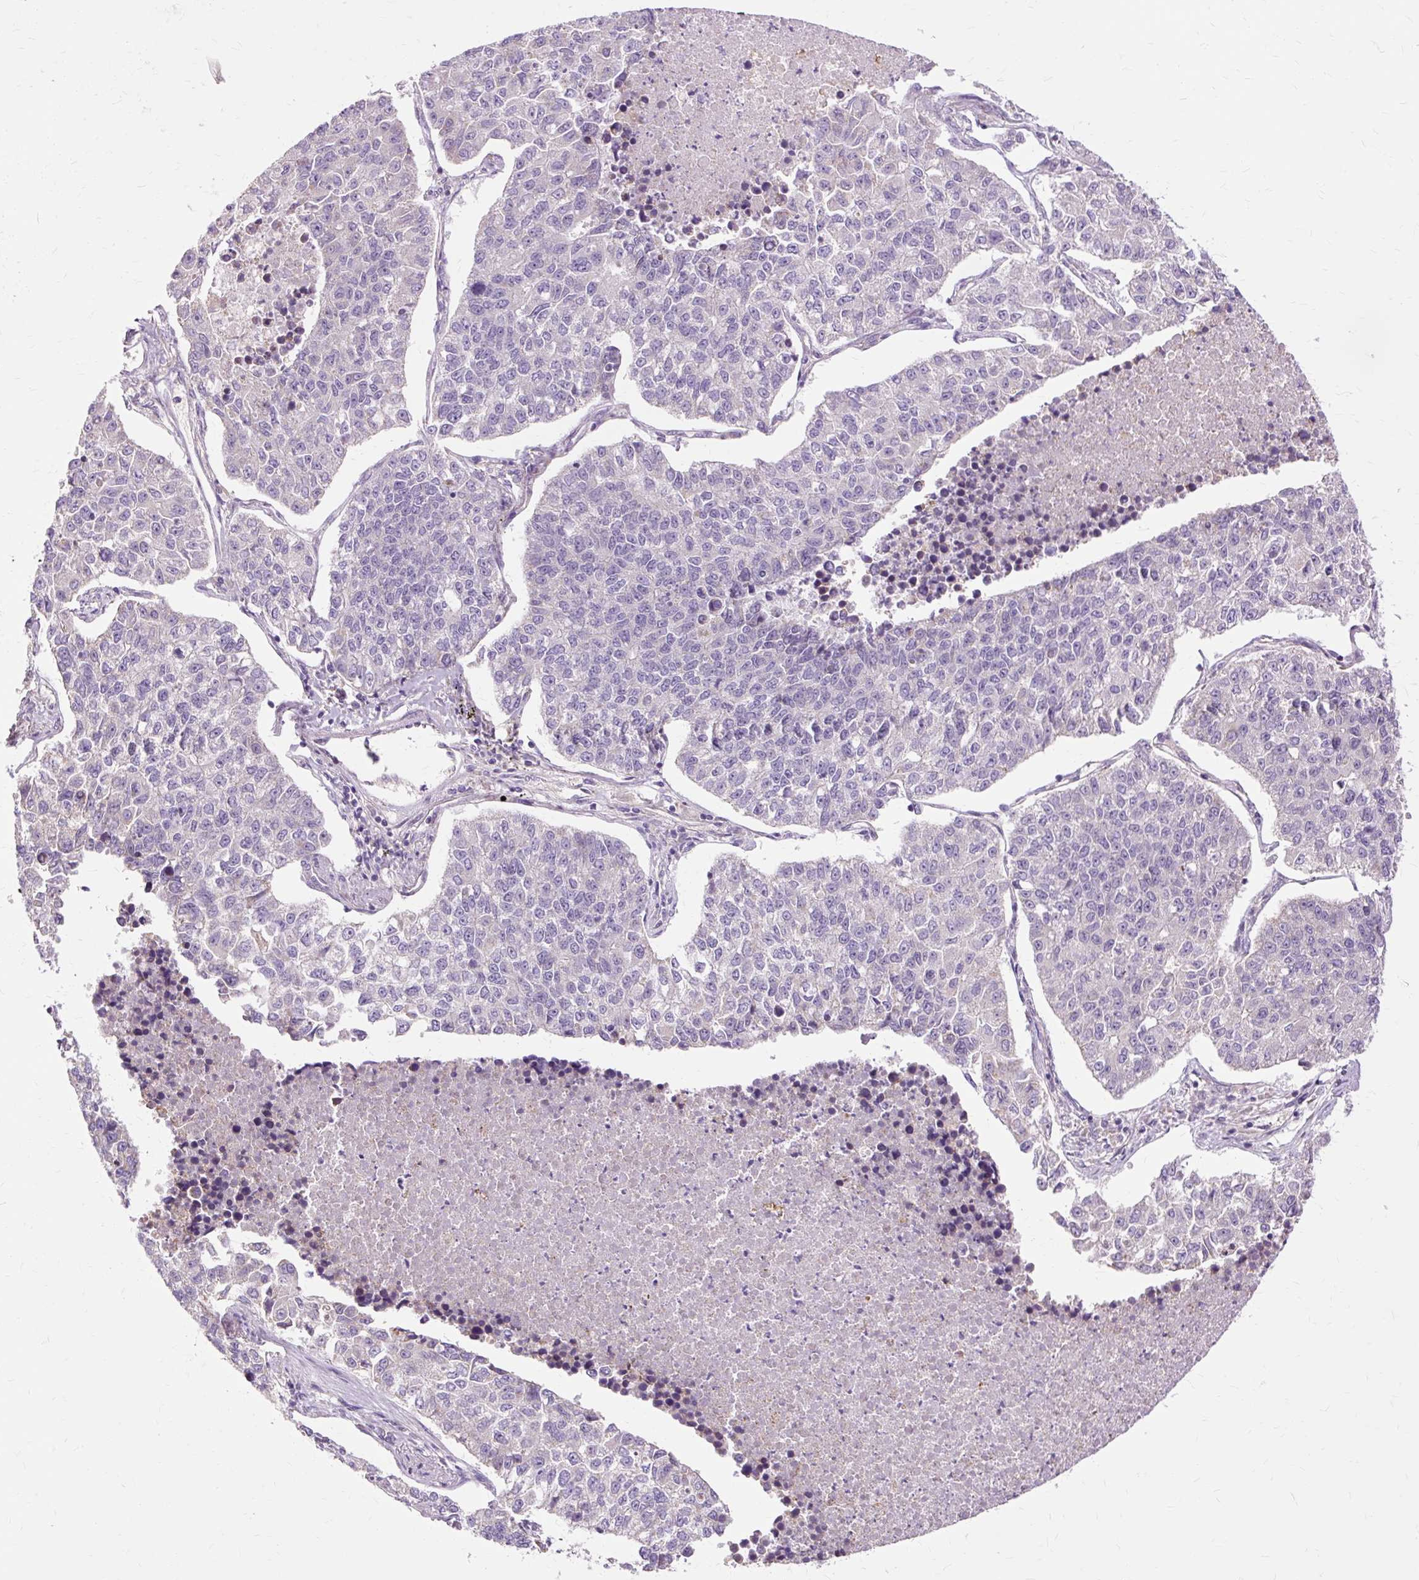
{"staining": {"intensity": "negative", "quantity": "none", "location": "none"}, "tissue": "lung cancer", "cell_type": "Tumor cells", "image_type": "cancer", "snomed": [{"axis": "morphology", "description": "Adenocarcinoma, NOS"}, {"axis": "topography", "description": "Lung"}], "caption": "Lung cancer (adenocarcinoma) was stained to show a protein in brown. There is no significant staining in tumor cells.", "gene": "PDZD2", "patient": {"sex": "male", "age": 49}}